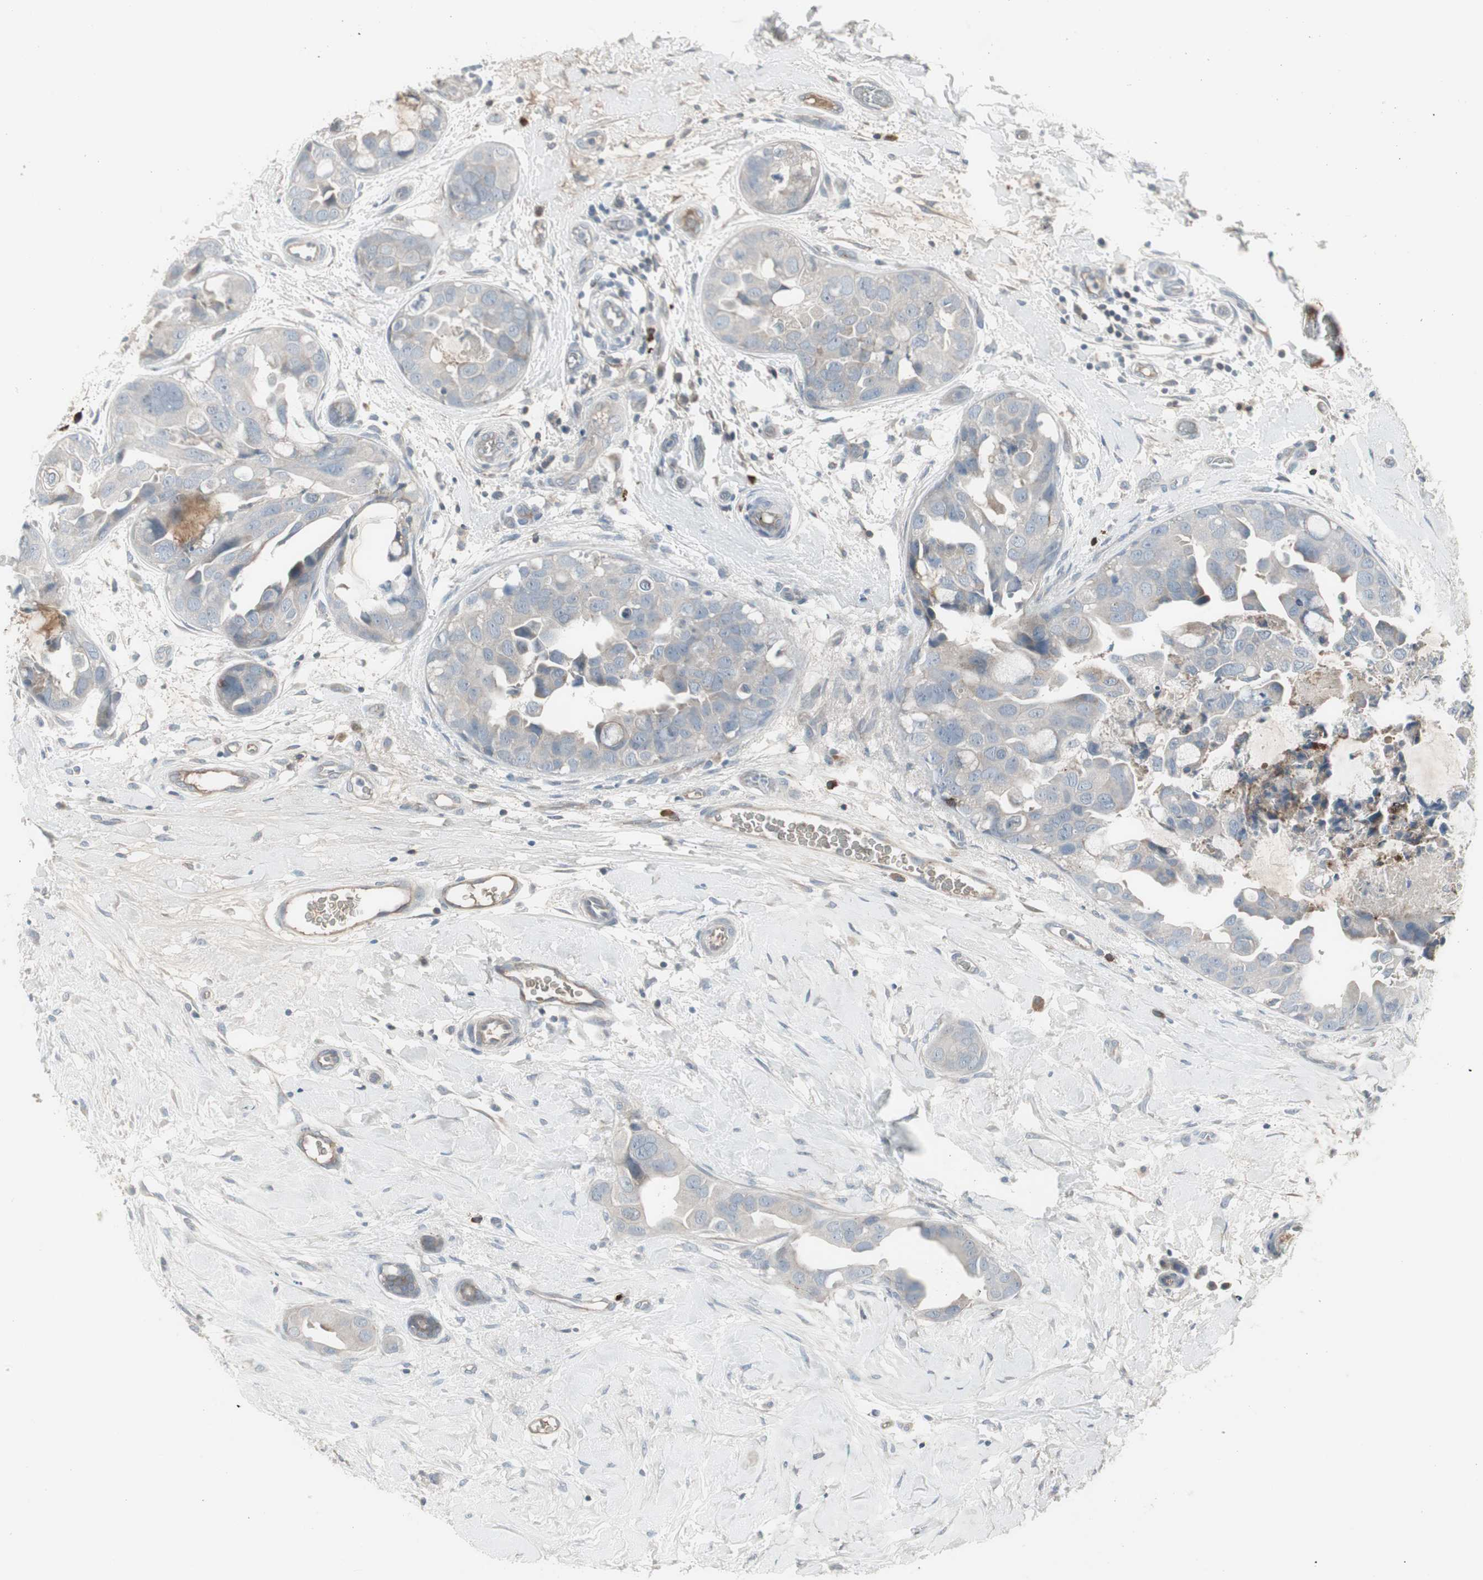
{"staining": {"intensity": "weak", "quantity": "<25%", "location": "cytoplasmic/membranous"}, "tissue": "breast cancer", "cell_type": "Tumor cells", "image_type": "cancer", "snomed": [{"axis": "morphology", "description": "Duct carcinoma"}, {"axis": "topography", "description": "Breast"}], "caption": "High magnification brightfield microscopy of breast cancer stained with DAB (brown) and counterstained with hematoxylin (blue): tumor cells show no significant staining.", "gene": "ZSCAN32", "patient": {"sex": "female", "age": 40}}